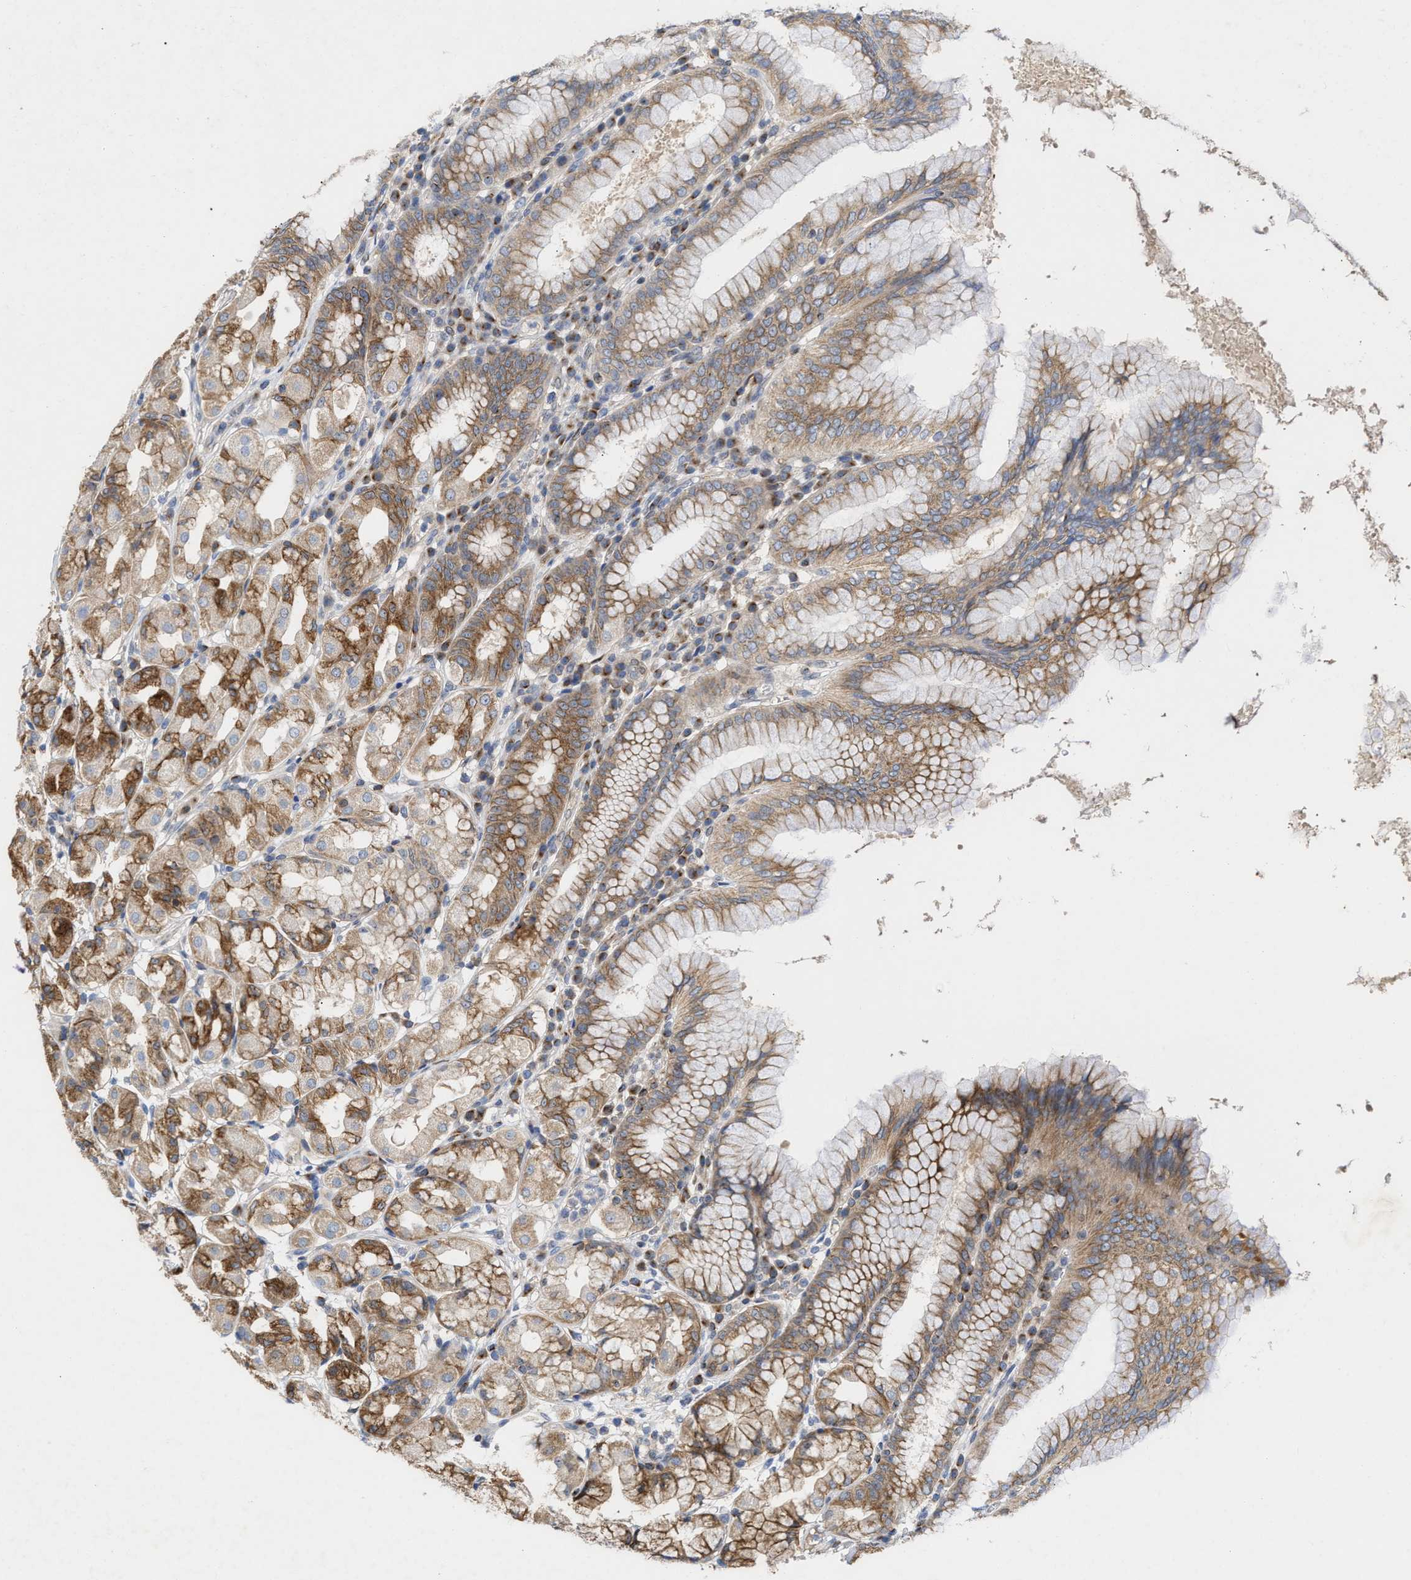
{"staining": {"intensity": "moderate", "quantity": "25%-75%", "location": "cytoplasmic/membranous"}, "tissue": "stomach", "cell_type": "Glandular cells", "image_type": "normal", "snomed": [{"axis": "morphology", "description": "Normal tissue, NOS"}, {"axis": "topography", "description": "Stomach"}, {"axis": "topography", "description": "Stomach, lower"}], "caption": "Protein expression analysis of unremarkable stomach exhibits moderate cytoplasmic/membranous positivity in approximately 25%-75% of glandular cells.", "gene": "BBLN", "patient": {"sex": "female", "age": 56}}